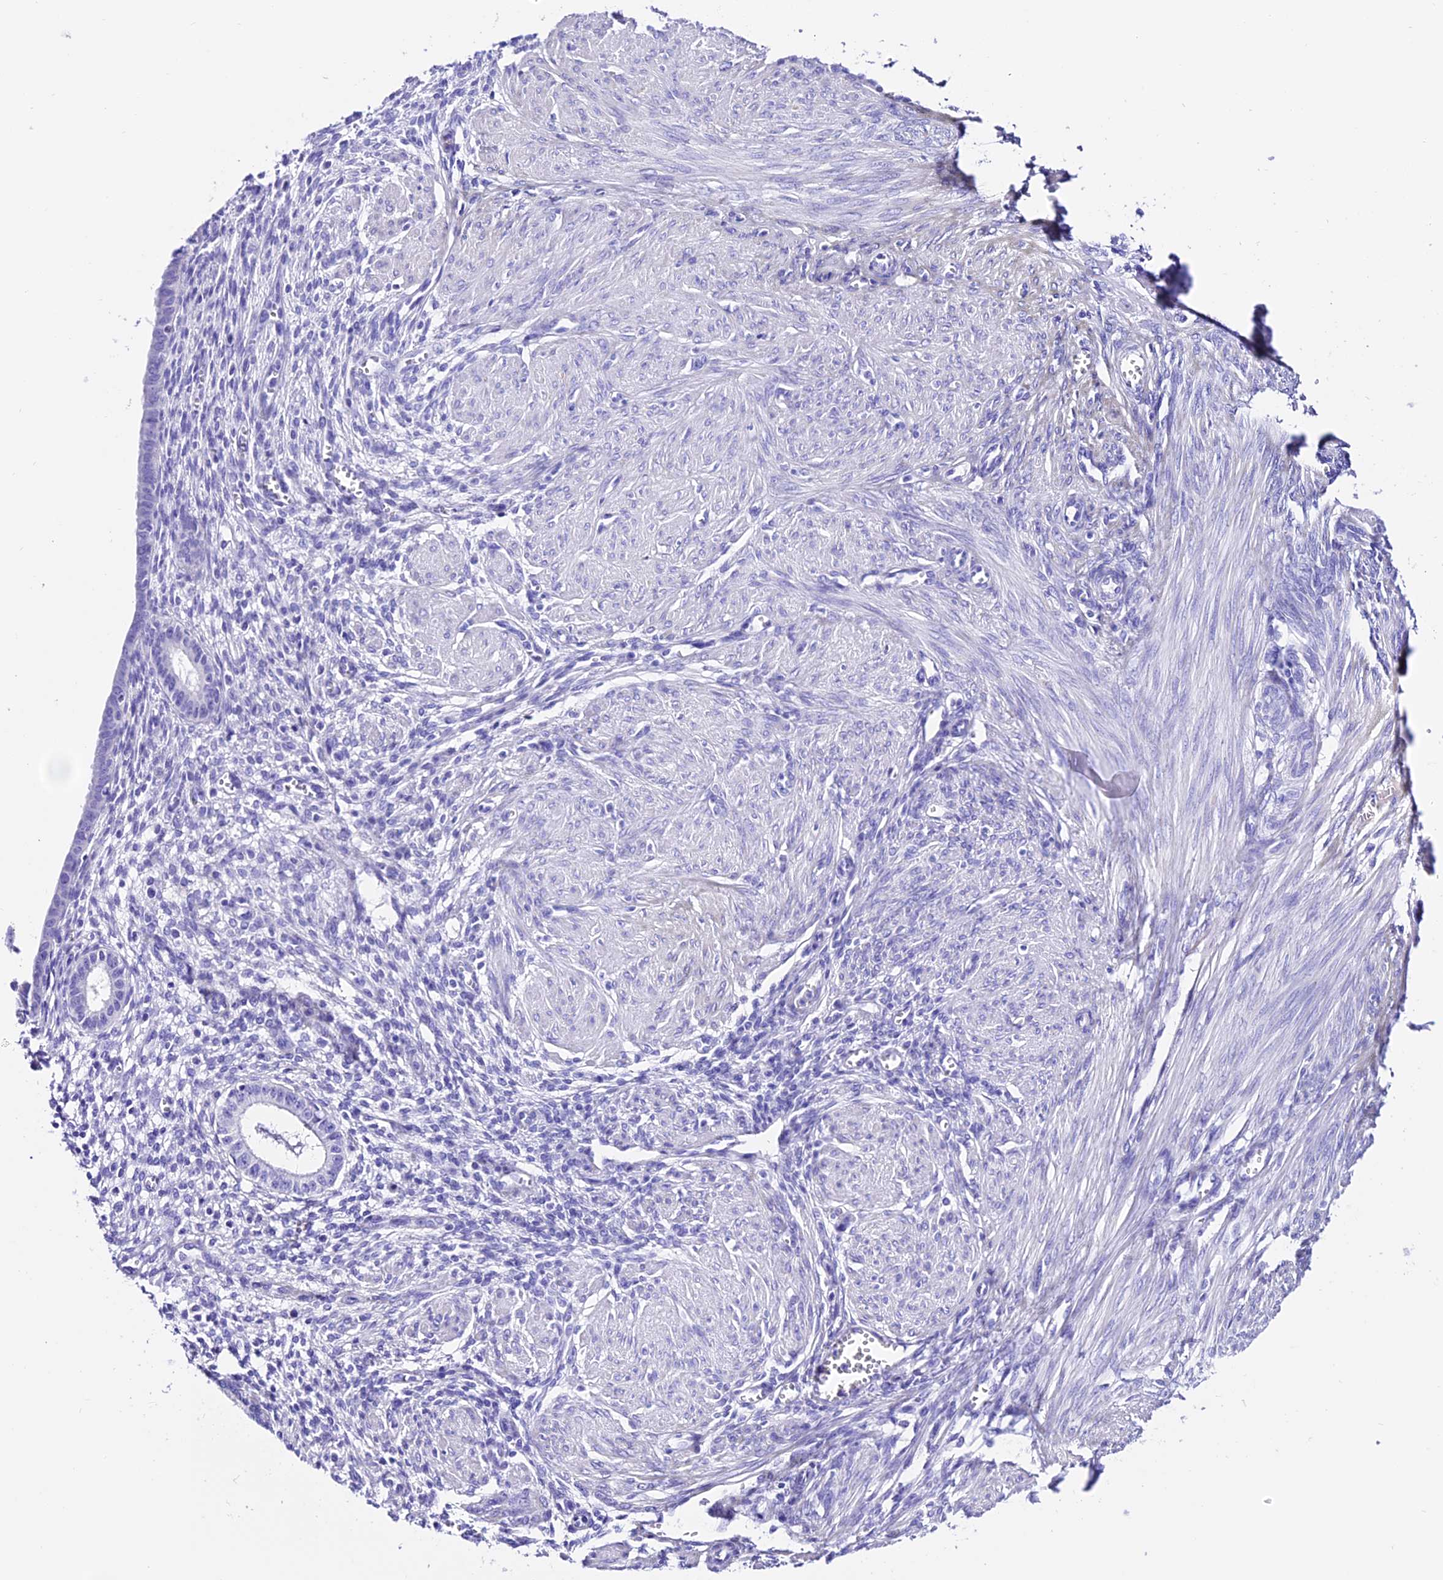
{"staining": {"intensity": "negative", "quantity": "none", "location": "none"}, "tissue": "endometrium", "cell_type": "Cells in endometrial stroma", "image_type": "normal", "snomed": [{"axis": "morphology", "description": "Normal tissue, NOS"}, {"axis": "topography", "description": "Endometrium"}], "caption": "High power microscopy photomicrograph of an immunohistochemistry (IHC) image of benign endometrium, revealing no significant positivity in cells in endometrial stroma.", "gene": "TRMT44", "patient": {"sex": "female", "age": 72}}